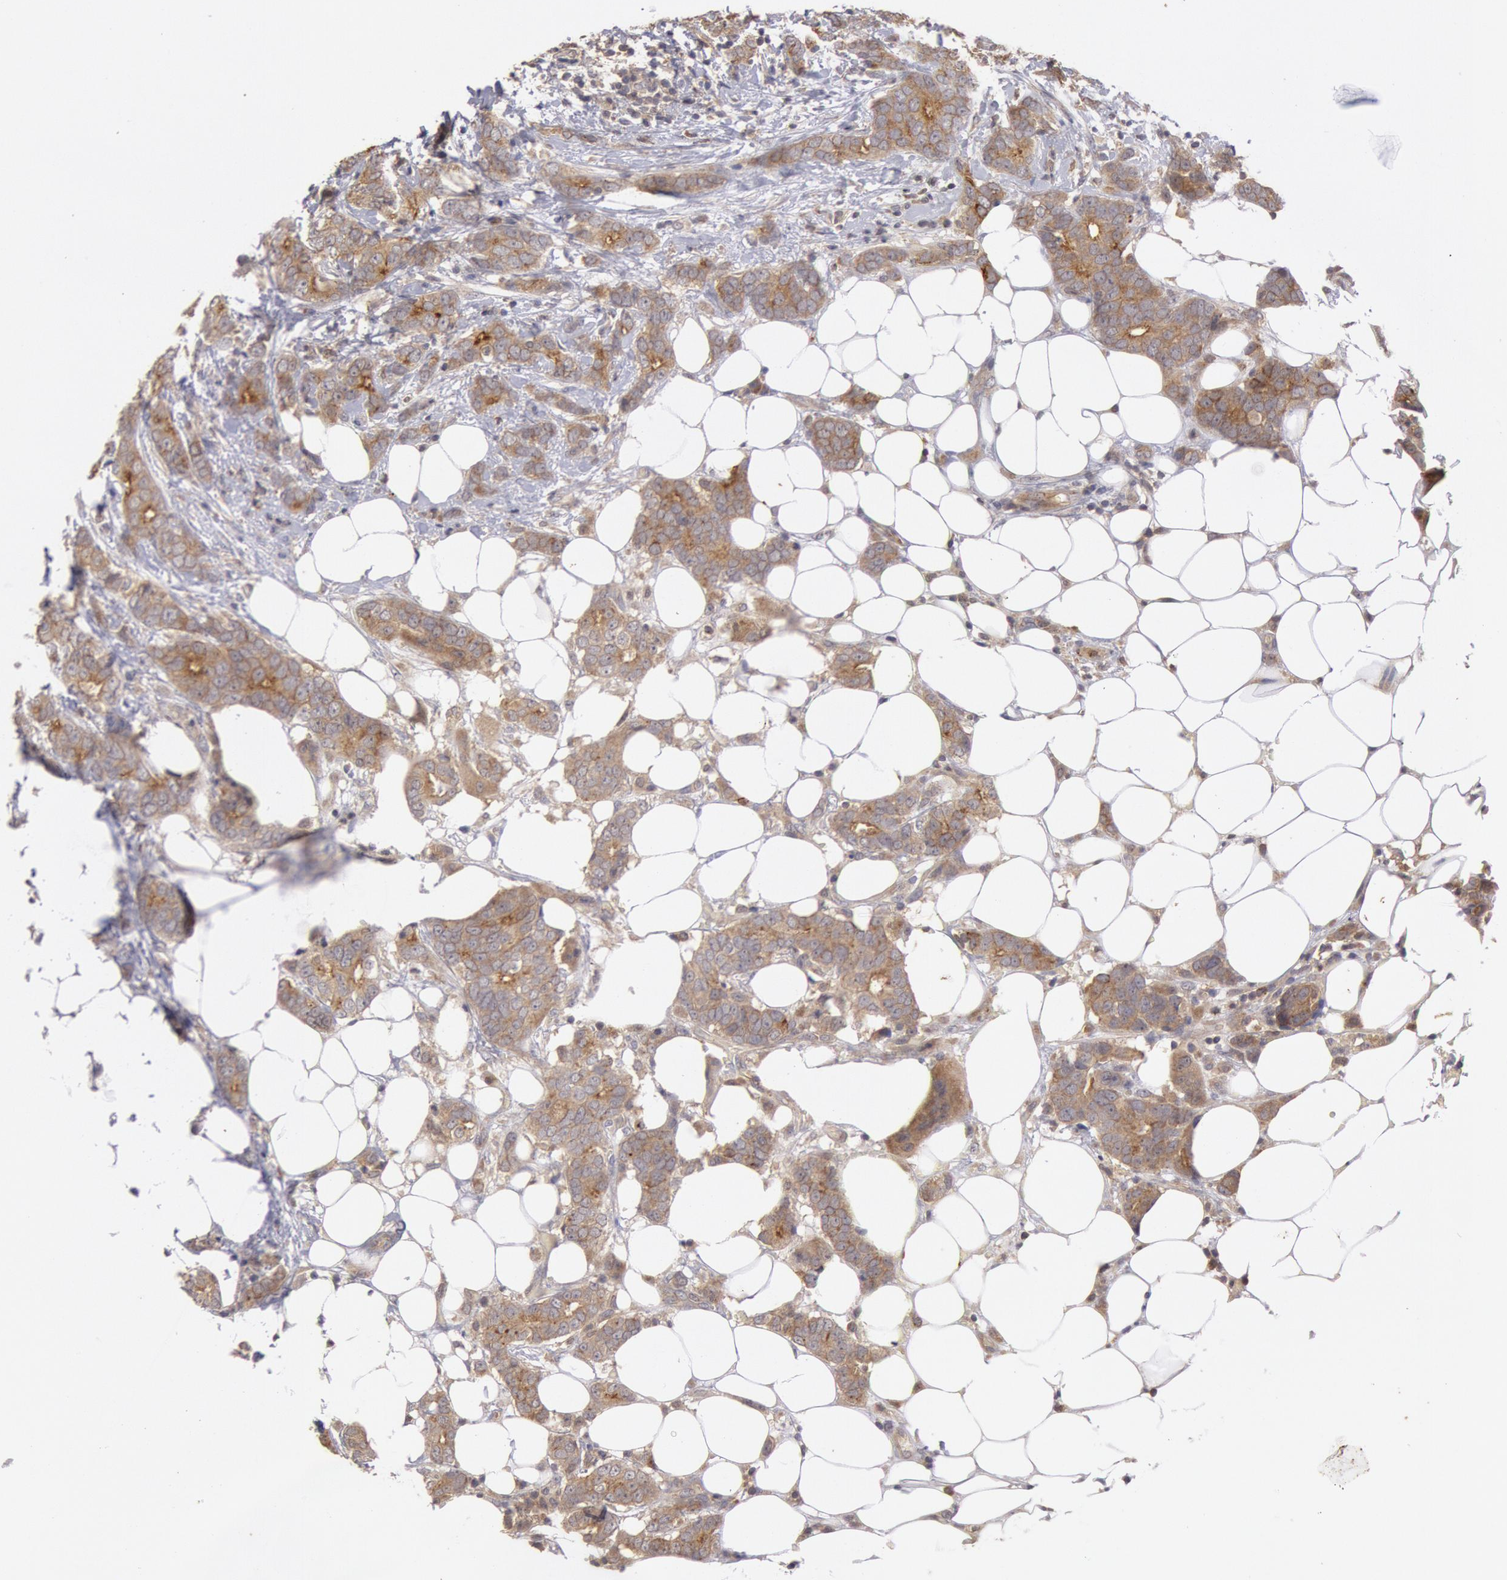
{"staining": {"intensity": "moderate", "quantity": ">75%", "location": "cytoplasmic/membranous"}, "tissue": "breast cancer", "cell_type": "Tumor cells", "image_type": "cancer", "snomed": [{"axis": "morphology", "description": "Duct carcinoma"}, {"axis": "topography", "description": "Breast"}], "caption": "DAB (3,3'-diaminobenzidine) immunohistochemical staining of human breast cancer (invasive ductal carcinoma) displays moderate cytoplasmic/membranous protein staining in approximately >75% of tumor cells.", "gene": "PLA2G6", "patient": {"sex": "female", "age": 53}}